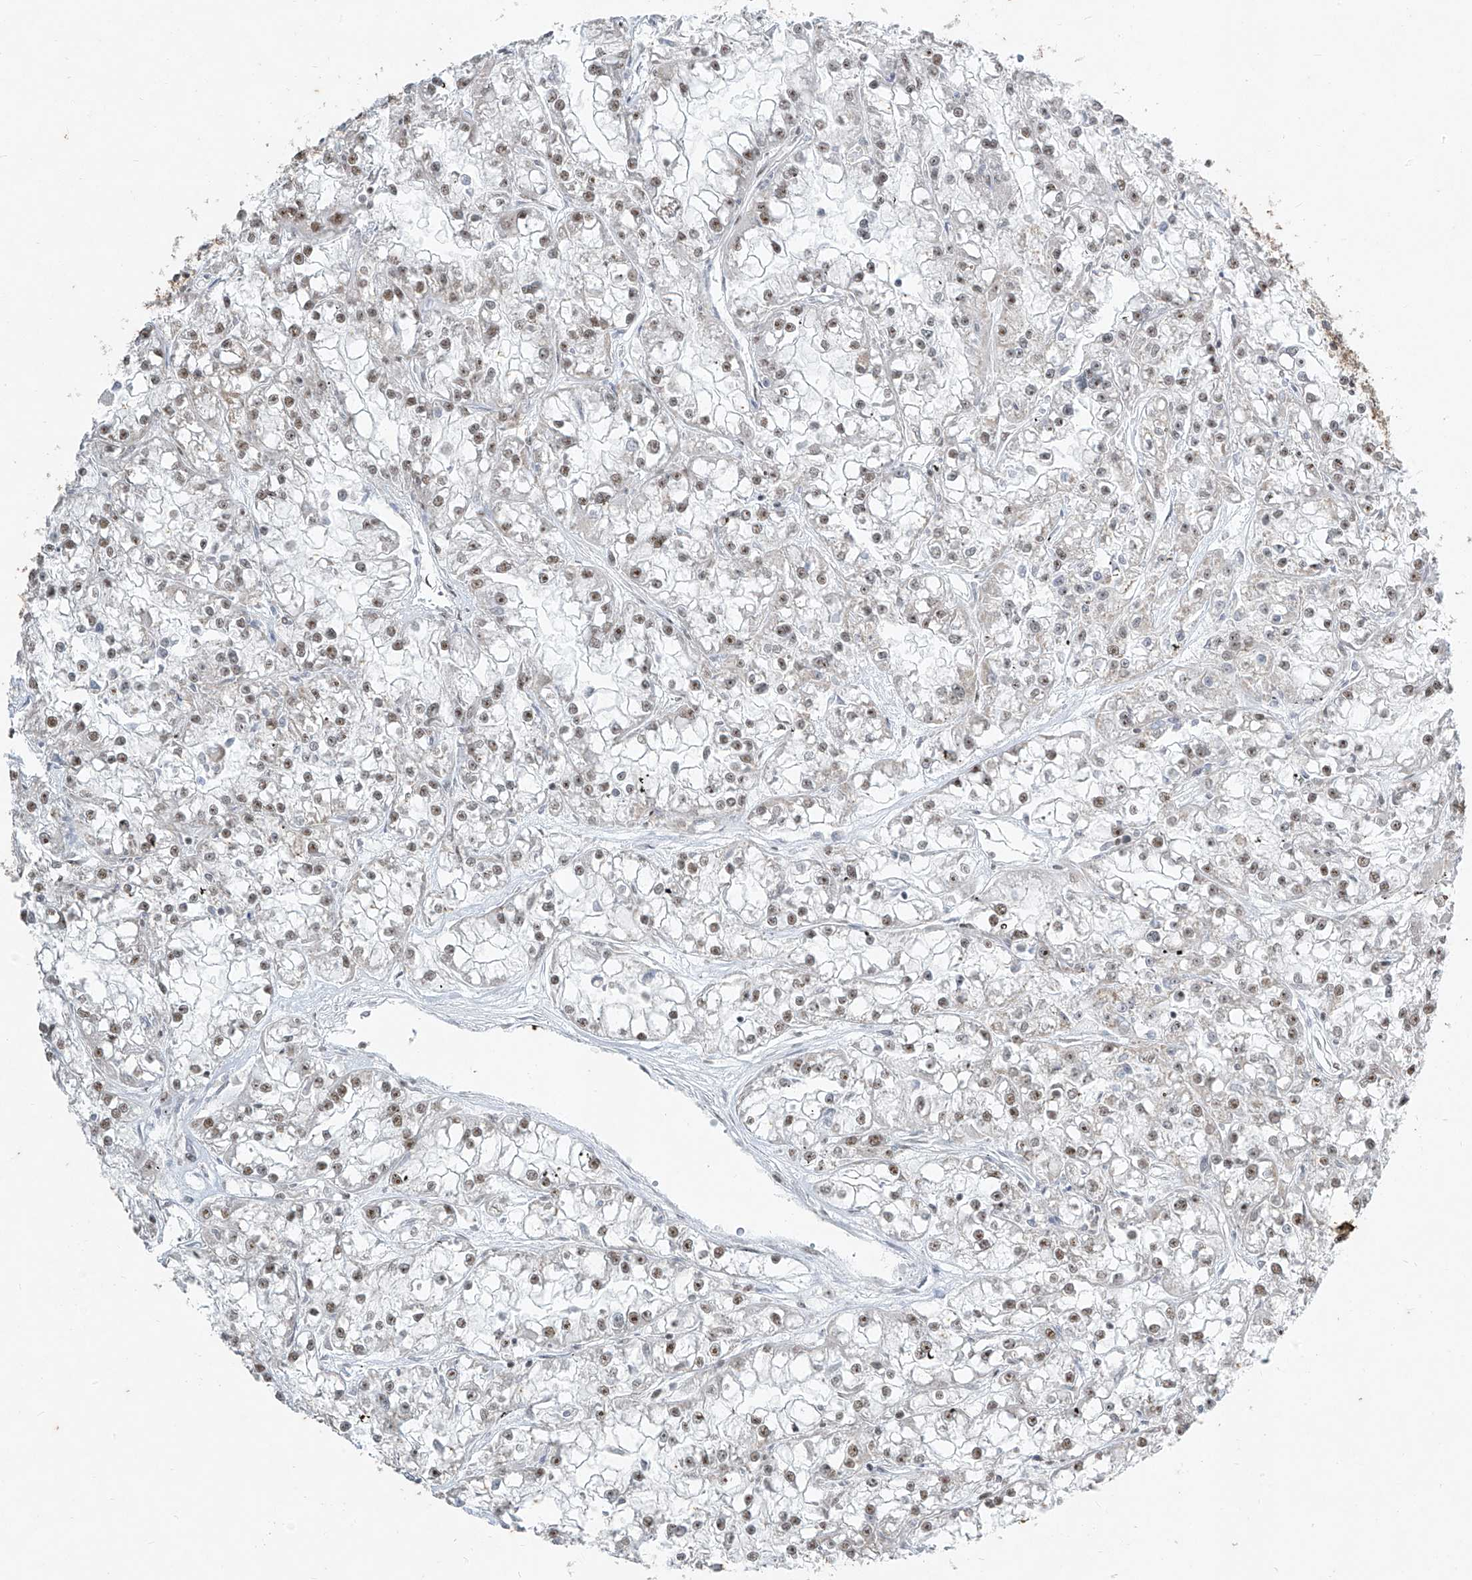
{"staining": {"intensity": "weak", "quantity": ">75%", "location": "nuclear"}, "tissue": "renal cancer", "cell_type": "Tumor cells", "image_type": "cancer", "snomed": [{"axis": "morphology", "description": "Adenocarcinoma, NOS"}, {"axis": "topography", "description": "Kidney"}], "caption": "A brown stain highlights weak nuclear staining of a protein in renal adenocarcinoma tumor cells.", "gene": "TFEC", "patient": {"sex": "female", "age": 52}}